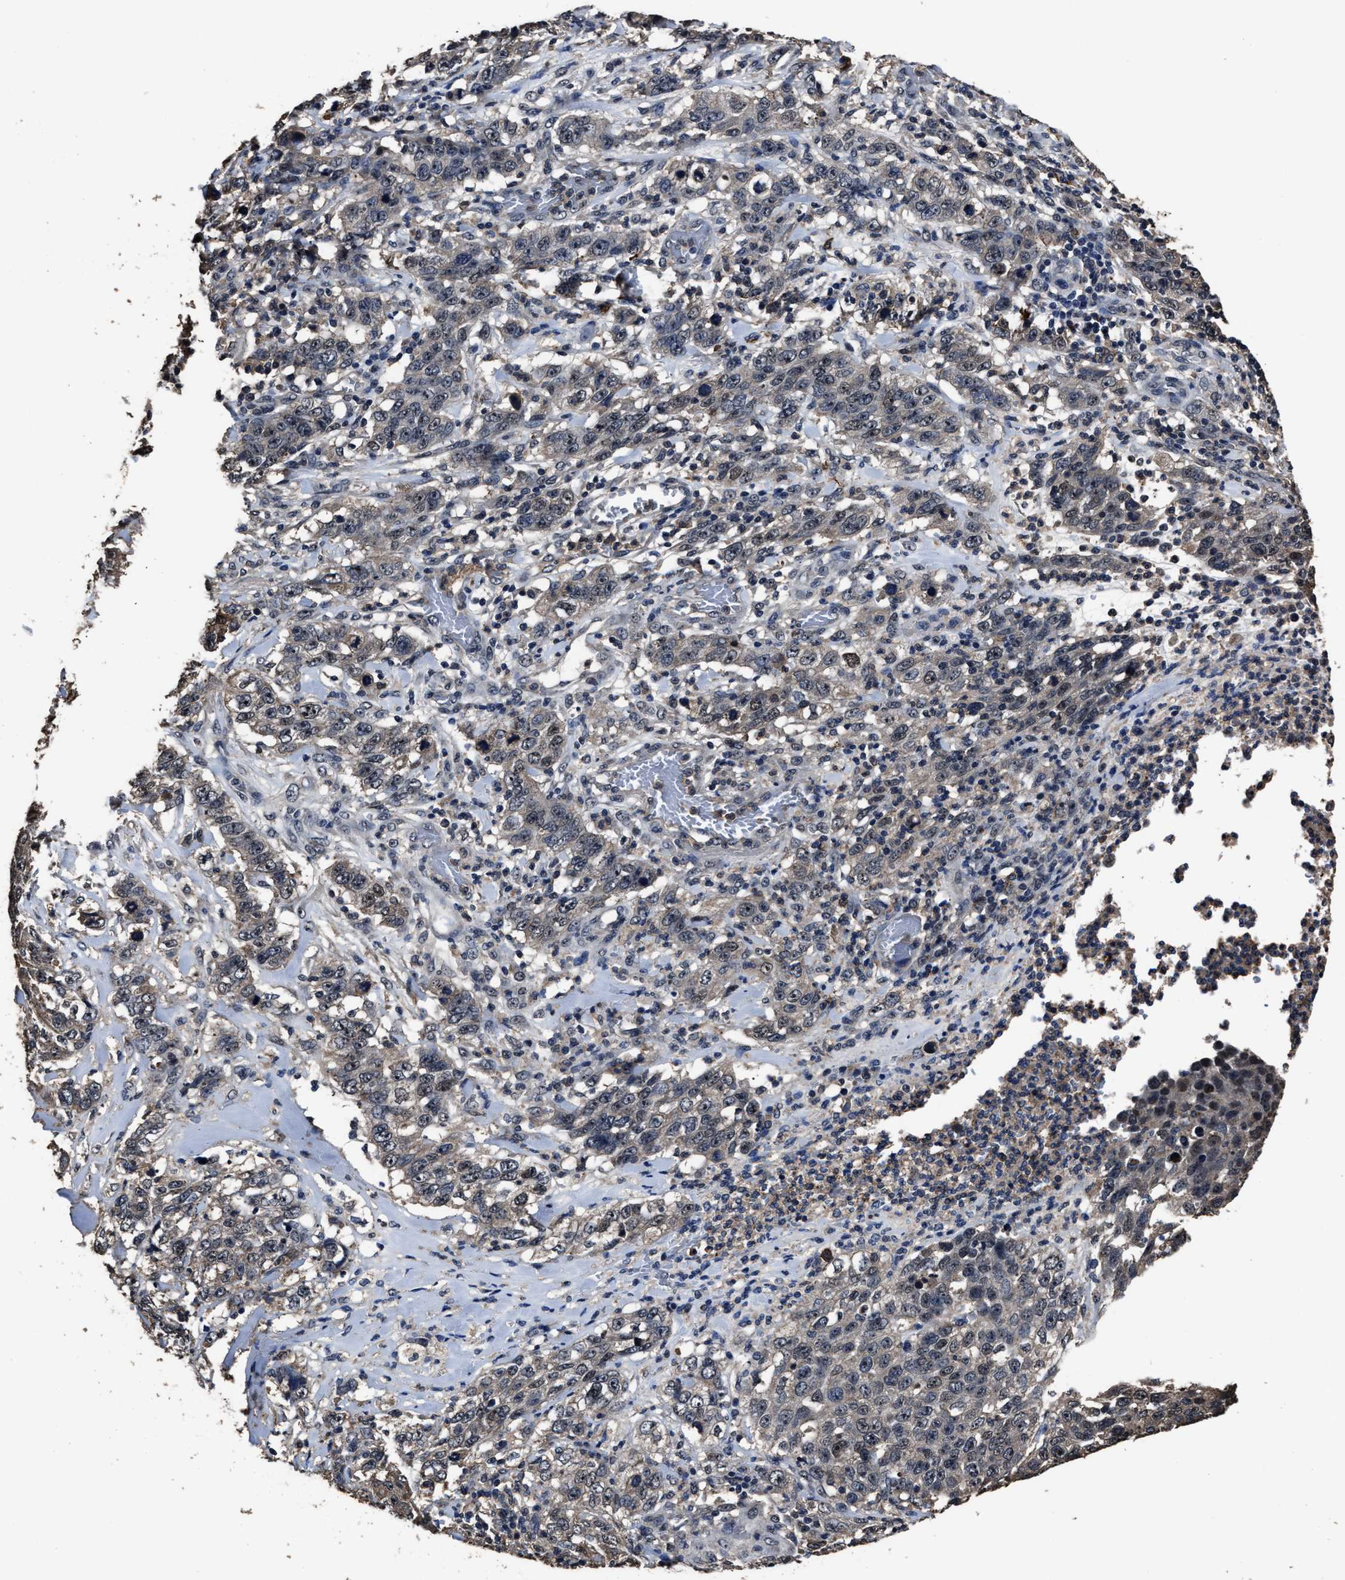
{"staining": {"intensity": "weak", "quantity": "<25%", "location": "cytoplasmic/membranous"}, "tissue": "stomach cancer", "cell_type": "Tumor cells", "image_type": "cancer", "snomed": [{"axis": "morphology", "description": "Adenocarcinoma, NOS"}, {"axis": "topography", "description": "Stomach"}], "caption": "Immunohistochemistry (IHC) histopathology image of neoplastic tissue: stomach adenocarcinoma stained with DAB (3,3'-diaminobenzidine) shows no significant protein expression in tumor cells.", "gene": "RSBN1L", "patient": {"sex": "male", "age": 48}}